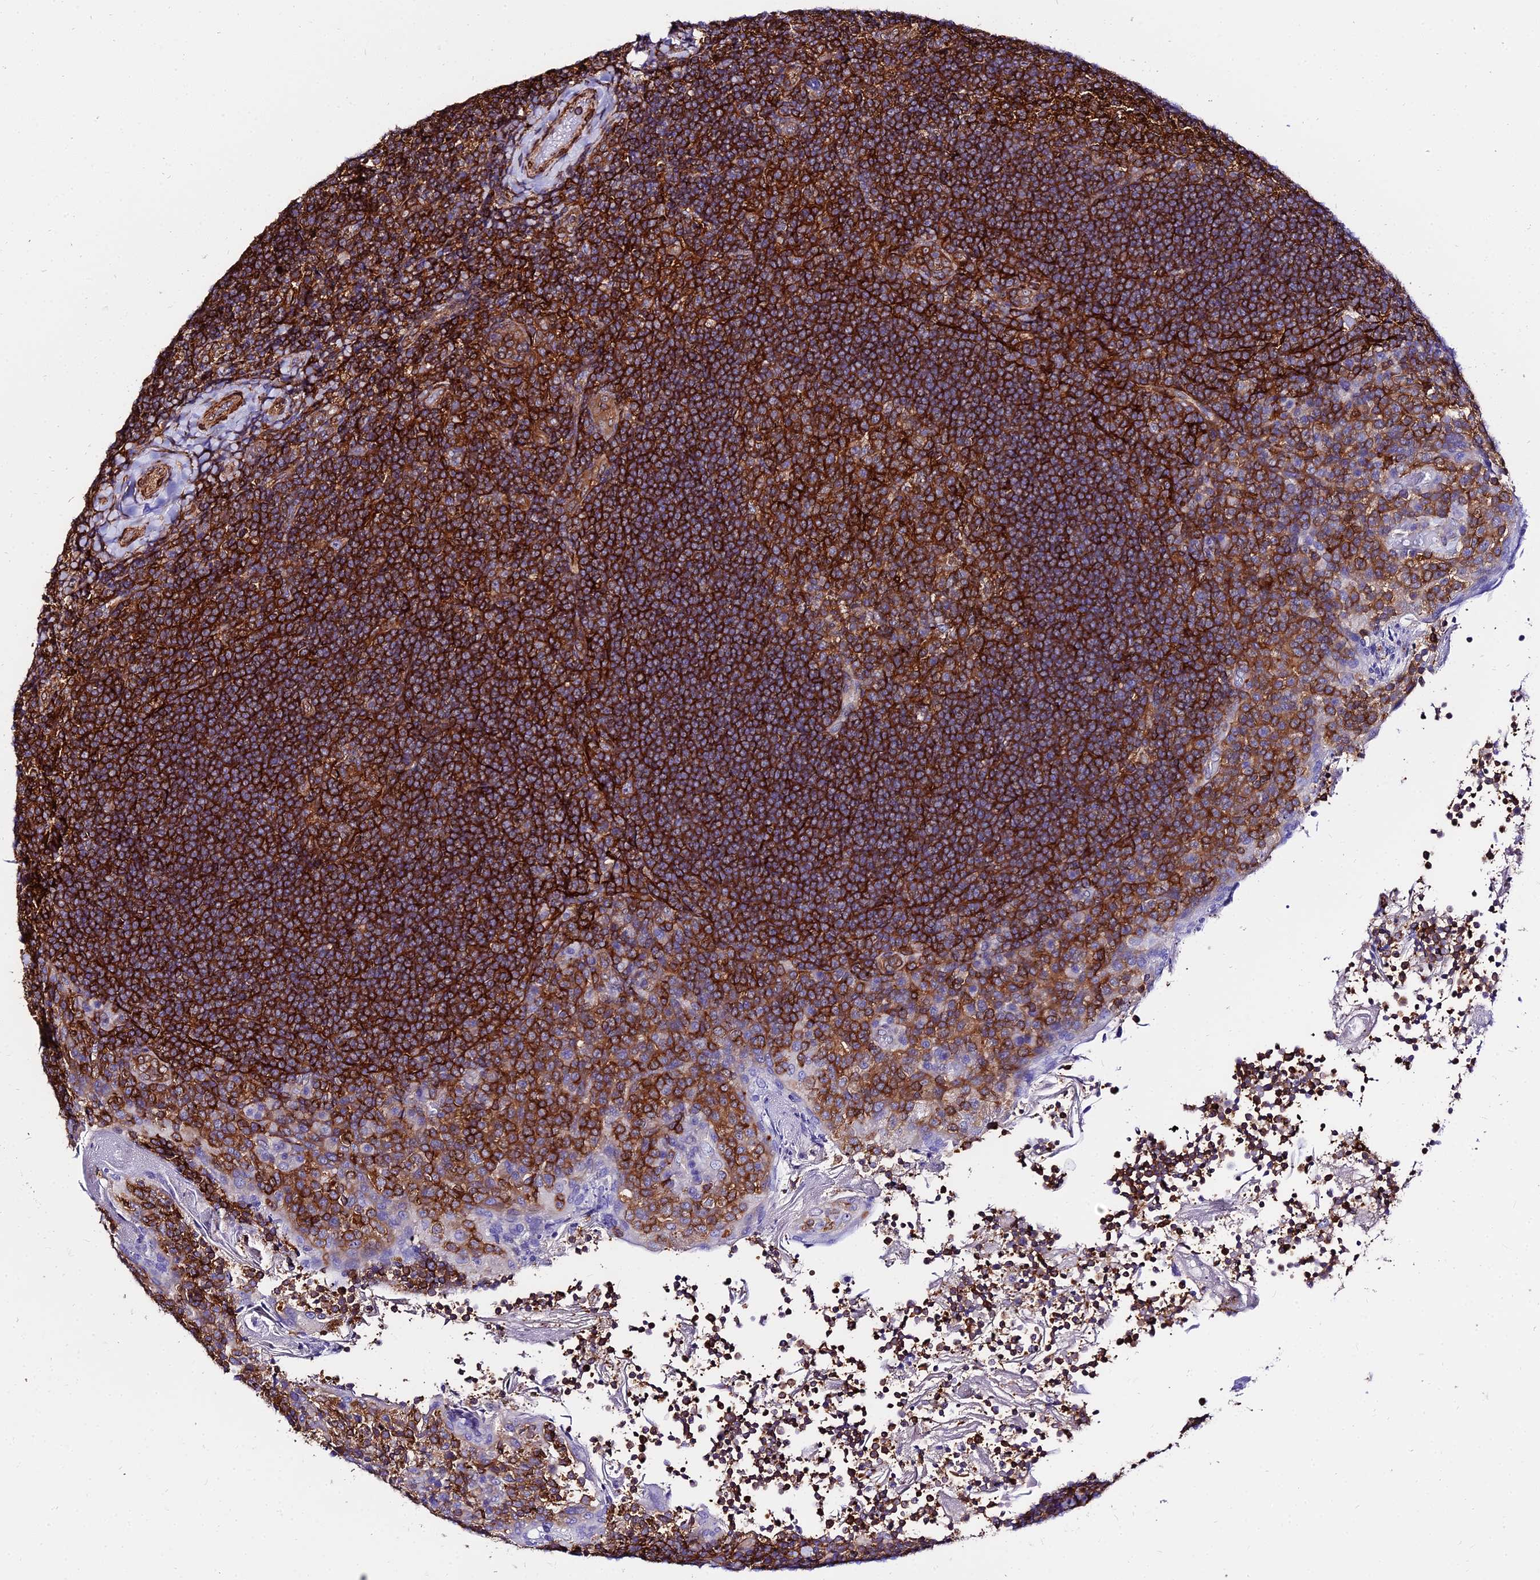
{"staining": {"intensity": "strong", "quantity": ">75%", "location": "cytoplasmic/membranous"}, "tissue": "tonsil", "cell_type": "Germinal center cells", "image_type": "normal", "snomed": [{"axis": "morphology", "description": "Normal tissue, NOS"}, {"axis": "topography", "description": "Tonsil"}], "caption": "Protein expression by immunohistochemistry reveals strong cytoplasmic/membranous expression in about >75% of germinal center cells in normal tonsil.", "gene": "CSRP1", "patient": {"sex": "female", "age": 10}}